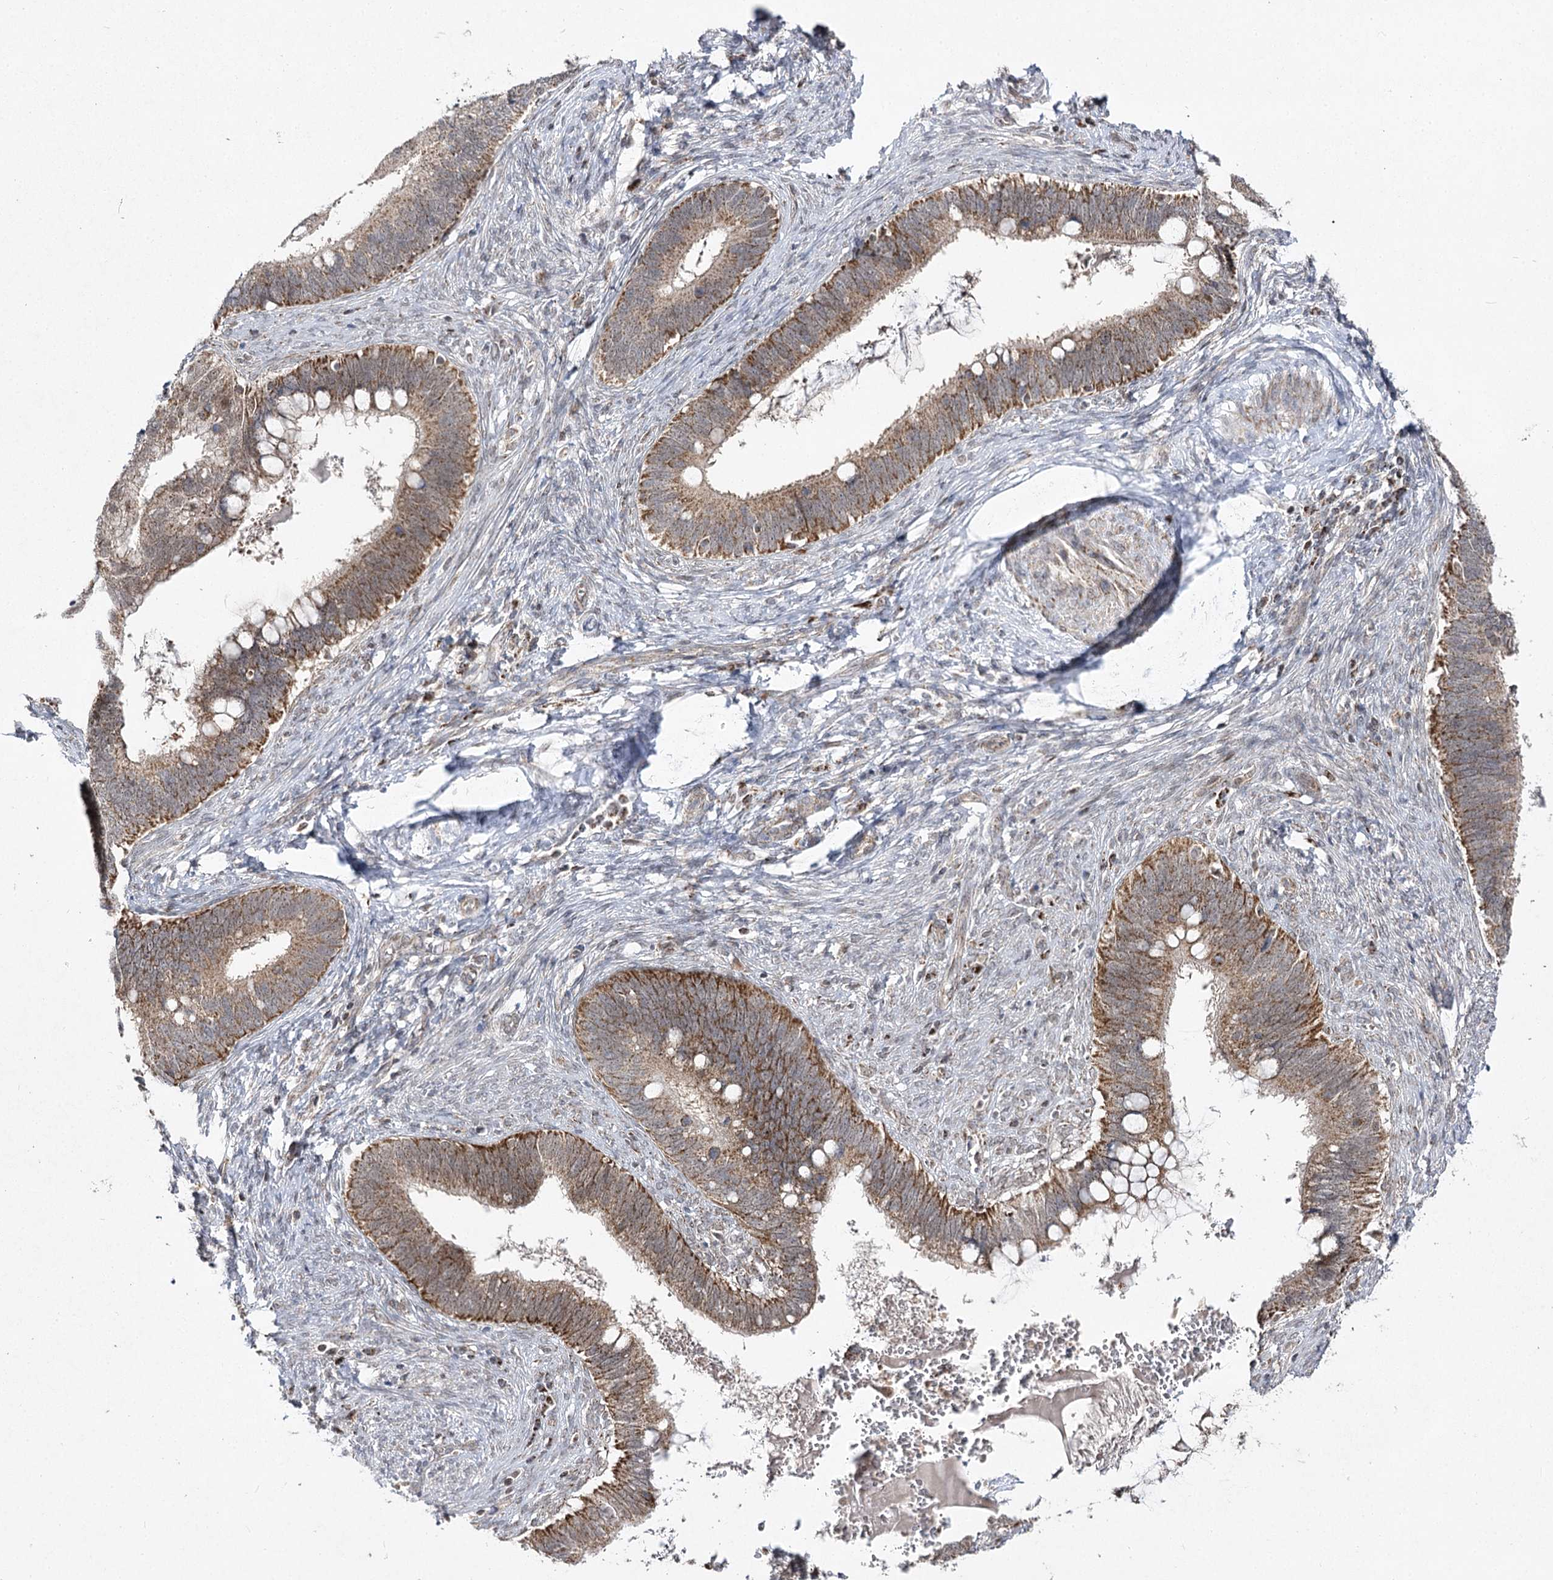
{"staining": {"intensity": "moderate", "quantity": ">75%", "location": "cytoplasmic/membranous"}, "tissue": "cervical cancer", "cell_type": "Tumor cells", "image_type": "cancer", "snomed": [{"axis": "morphology", "description": "Adenocarcinoma, NOS"}, {"axis": "topography", "description": "Cervix"}], "caption": "Cervical cancer tissue demonstrates moderate cytoplasmic/membranous positivity in approximately >75% of tumor cells", "gene": "SLC4A1AP", "patient": {"sex": "female", "age": 42}}